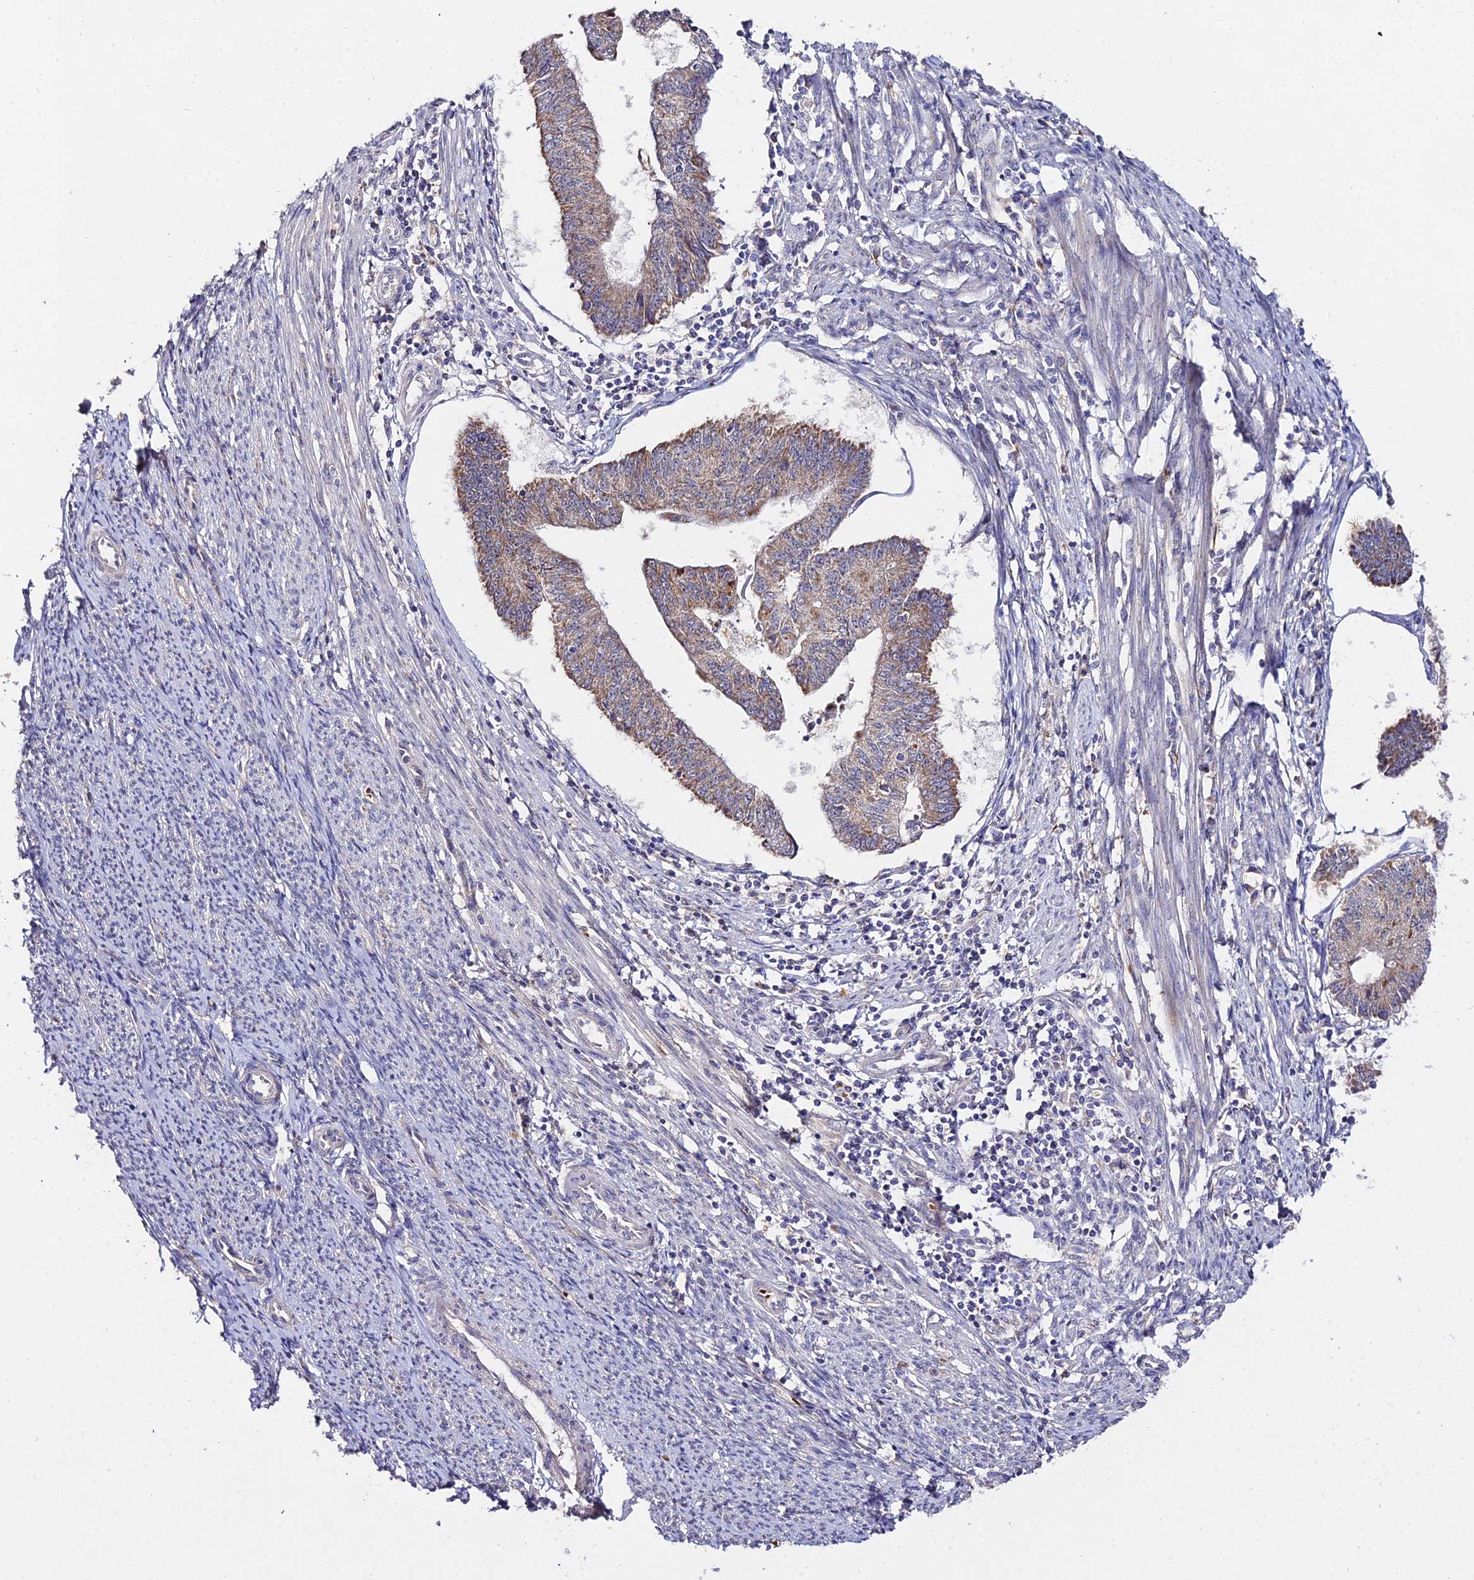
{"staining": {"intensity": "moderate", "quantity": "<25%", "location": "cytoplasmic/membranous"}, "tissue": "endometrial cancer", "cell_type": "Tumor cells", "image_type": "cancer", "snomed": [{"axis": "morphology", "description": "Adenocarcinoma, NOS"}, {"axis": "topography", "description": "Endometrium"}], "caption": "Endometrial cancer stained for a protein (brown) demonstrates moderate cytoplasmic/membranous positive staining in about <25% of tumor cells.", "gene": "WDR5B", "patient": {"sex": "female", "age": 56}}